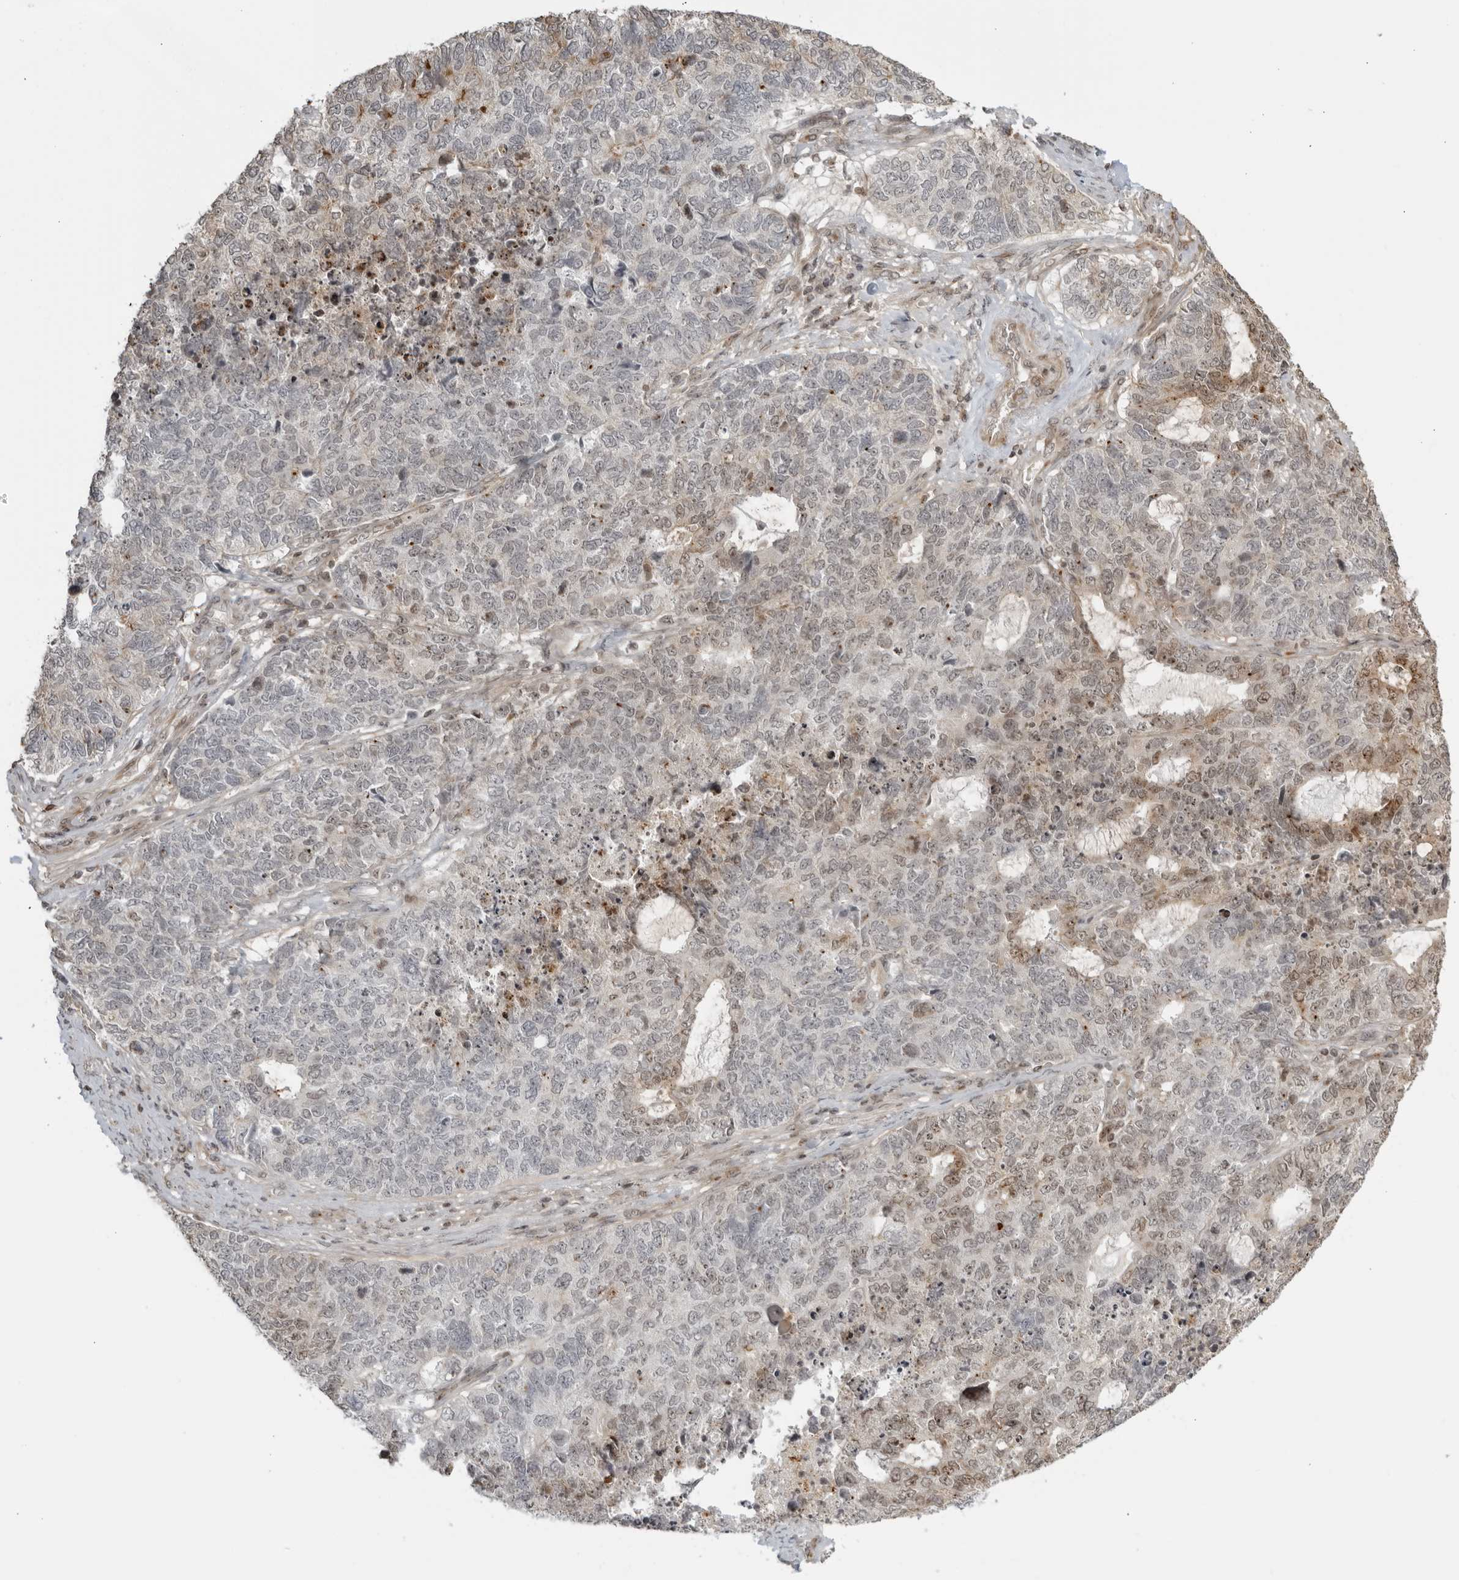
{"staining": {"intensity": "weak", "quantity": "25%-75%", "location": "nuclear"}, "tissue": "cervical cancer", "cell_type": "Tumor cells", "image_type": "cancer", "snomed": [{"axis": "morphology", "description": "Squamous cell carcinoma, NOS"}, {"axis": "topography", "description": "Cervix"}], "caption": "Weak nuclear staining for a protein is identified in about 25%-75% of tumor cells of cervical cancer using immunohistochemistry (IHC).", "gene": "TCF21", "patient": {"sex": "female", "age": 63}}